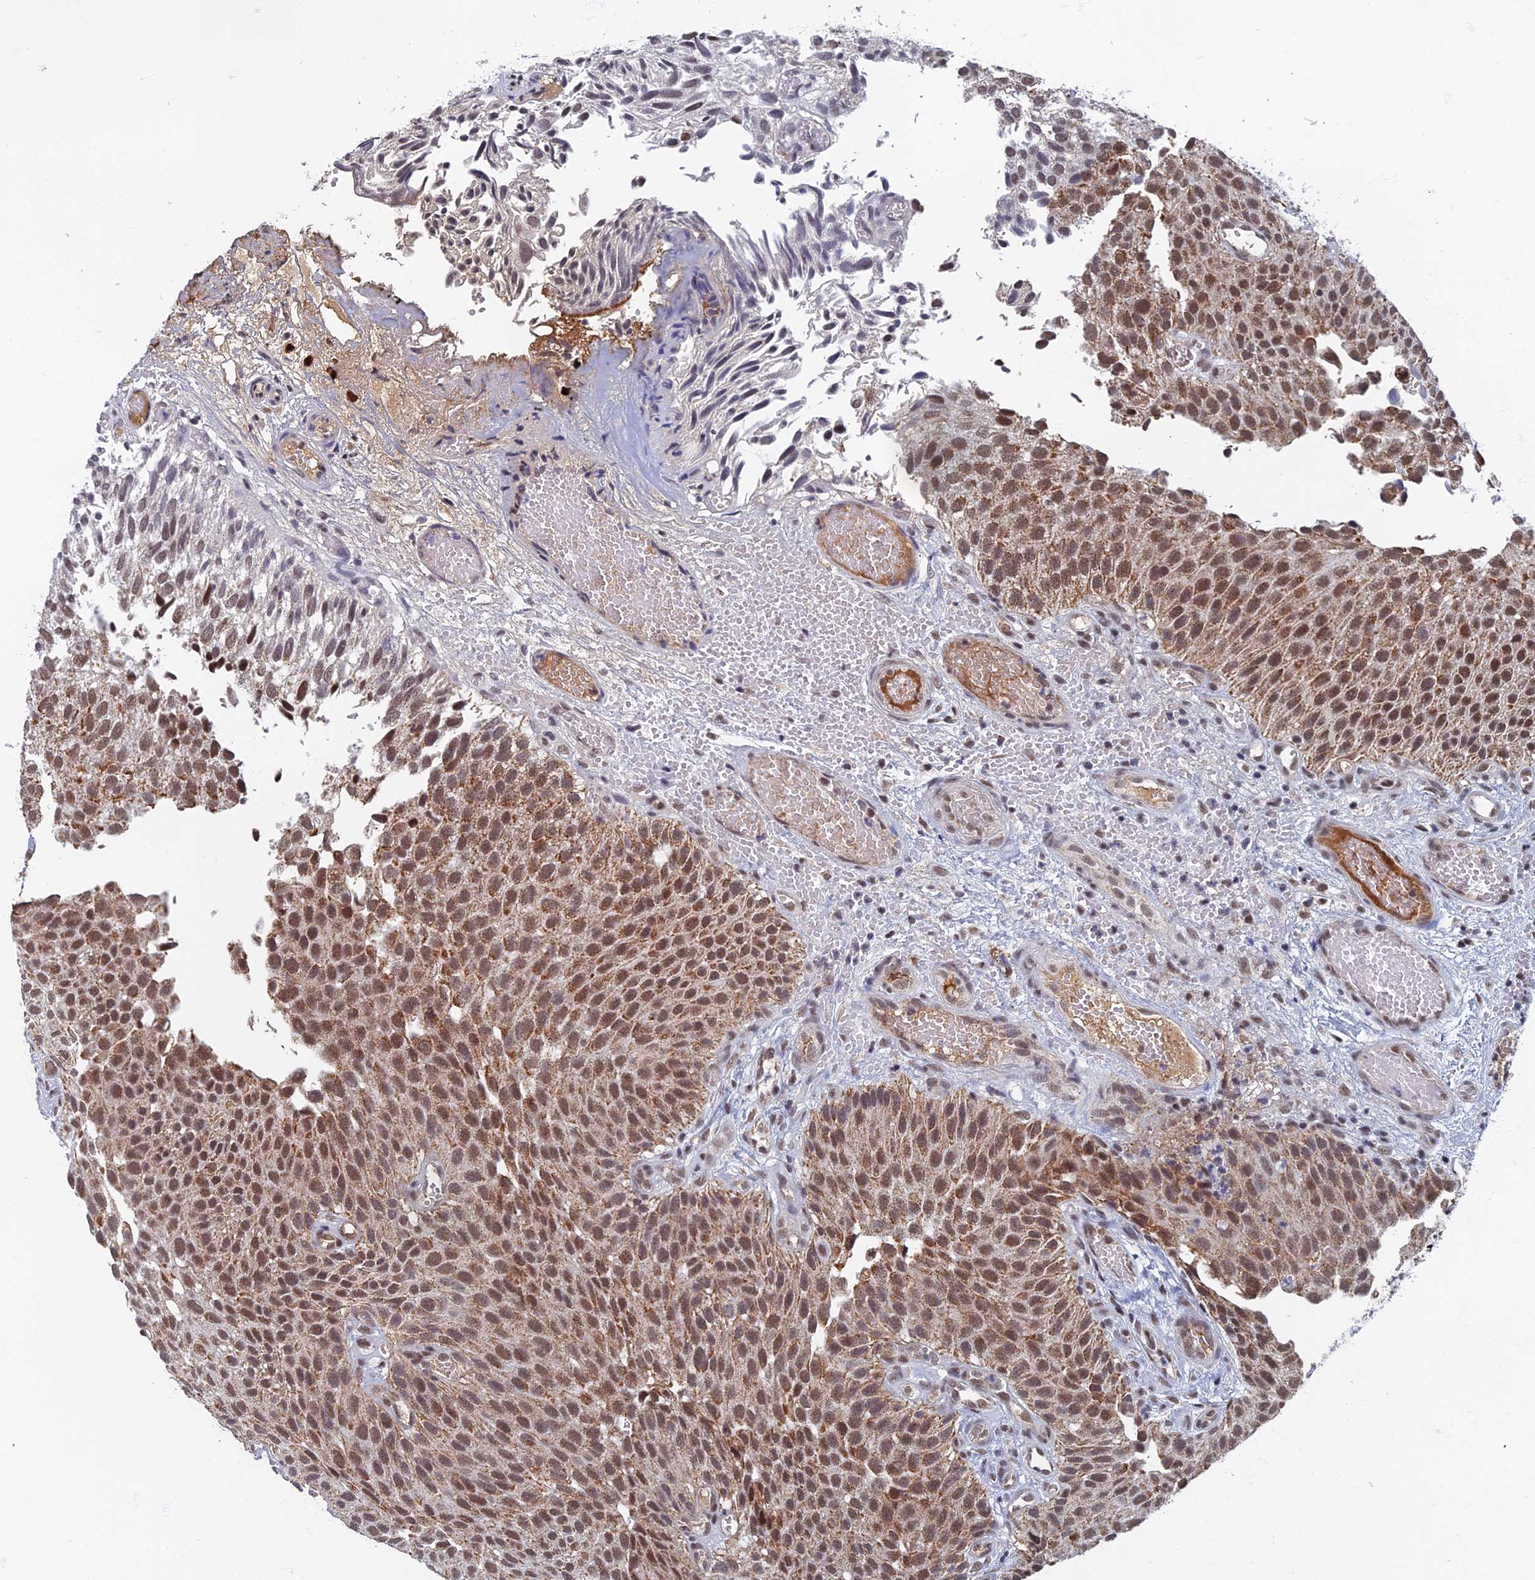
{"staining": {"intensity": "moderate", "quantity": ">75%", "location": "cytoplasmic/membranous,nuclear"}, "tissue": "urothelial cancer", "cell_type": "Tumor cells", "image_type": "cancer", "snomed": [{"axis": "morphology", "description": "Urothelial carcinoma, Low grade"}, {"axis": "topography", "description": "Urinary bladder"}], "caption": "High-power microscopy captured an immunohistochemistry image of urothelial carcinoma (low-grade), revealing moderate cytoplasmic/membranous and nuclear expression in approximately >75% of tumor cells.", "gene": "TAF13", "patient": {"sex": "male", "age": 89}}